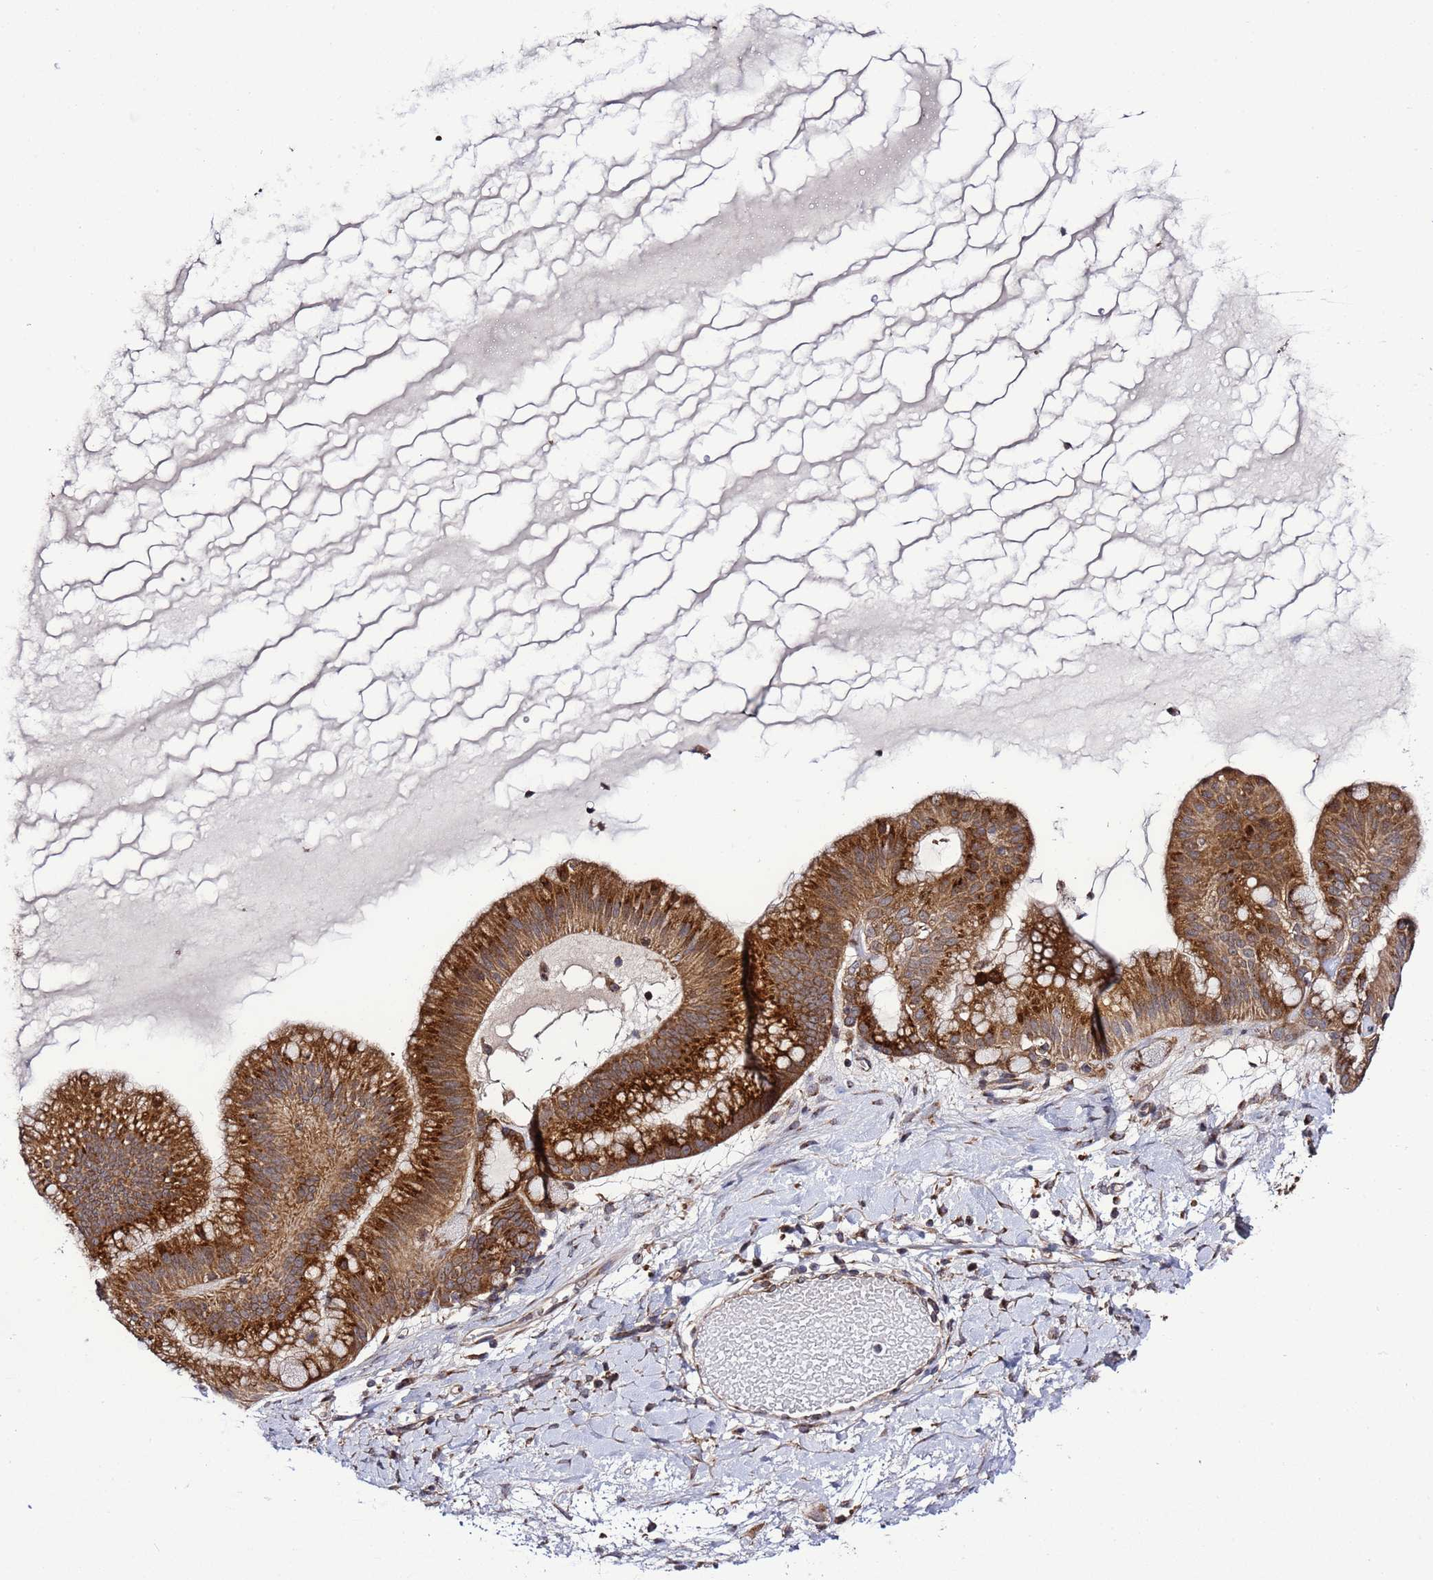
{"staining": {"intensity": "strong", "quantity": ">75%", "location": "cytoplasmic/membranous"}, "tissue": "ovarian cancer", "cell_type": "Tumor cells", "image_type": "cancer", "snomed": [{"axis": "morphology", "description": "Cystadenocarcinoma, mucinous, NOS"}, {"axis": "topography", "description": "Ovary"}], "caption": "IHC (DAB (3,3'-diaminobenzidine)) staining of ovarian mucinous cystadenocarcinoma demonstrates strong cytoplasmic/membranous protein positivity in about >75% of tumor cells. Nuclei are stained in blue.", "gene": "TMEM176B", "patient": {"sex": "female", "age": 61}}